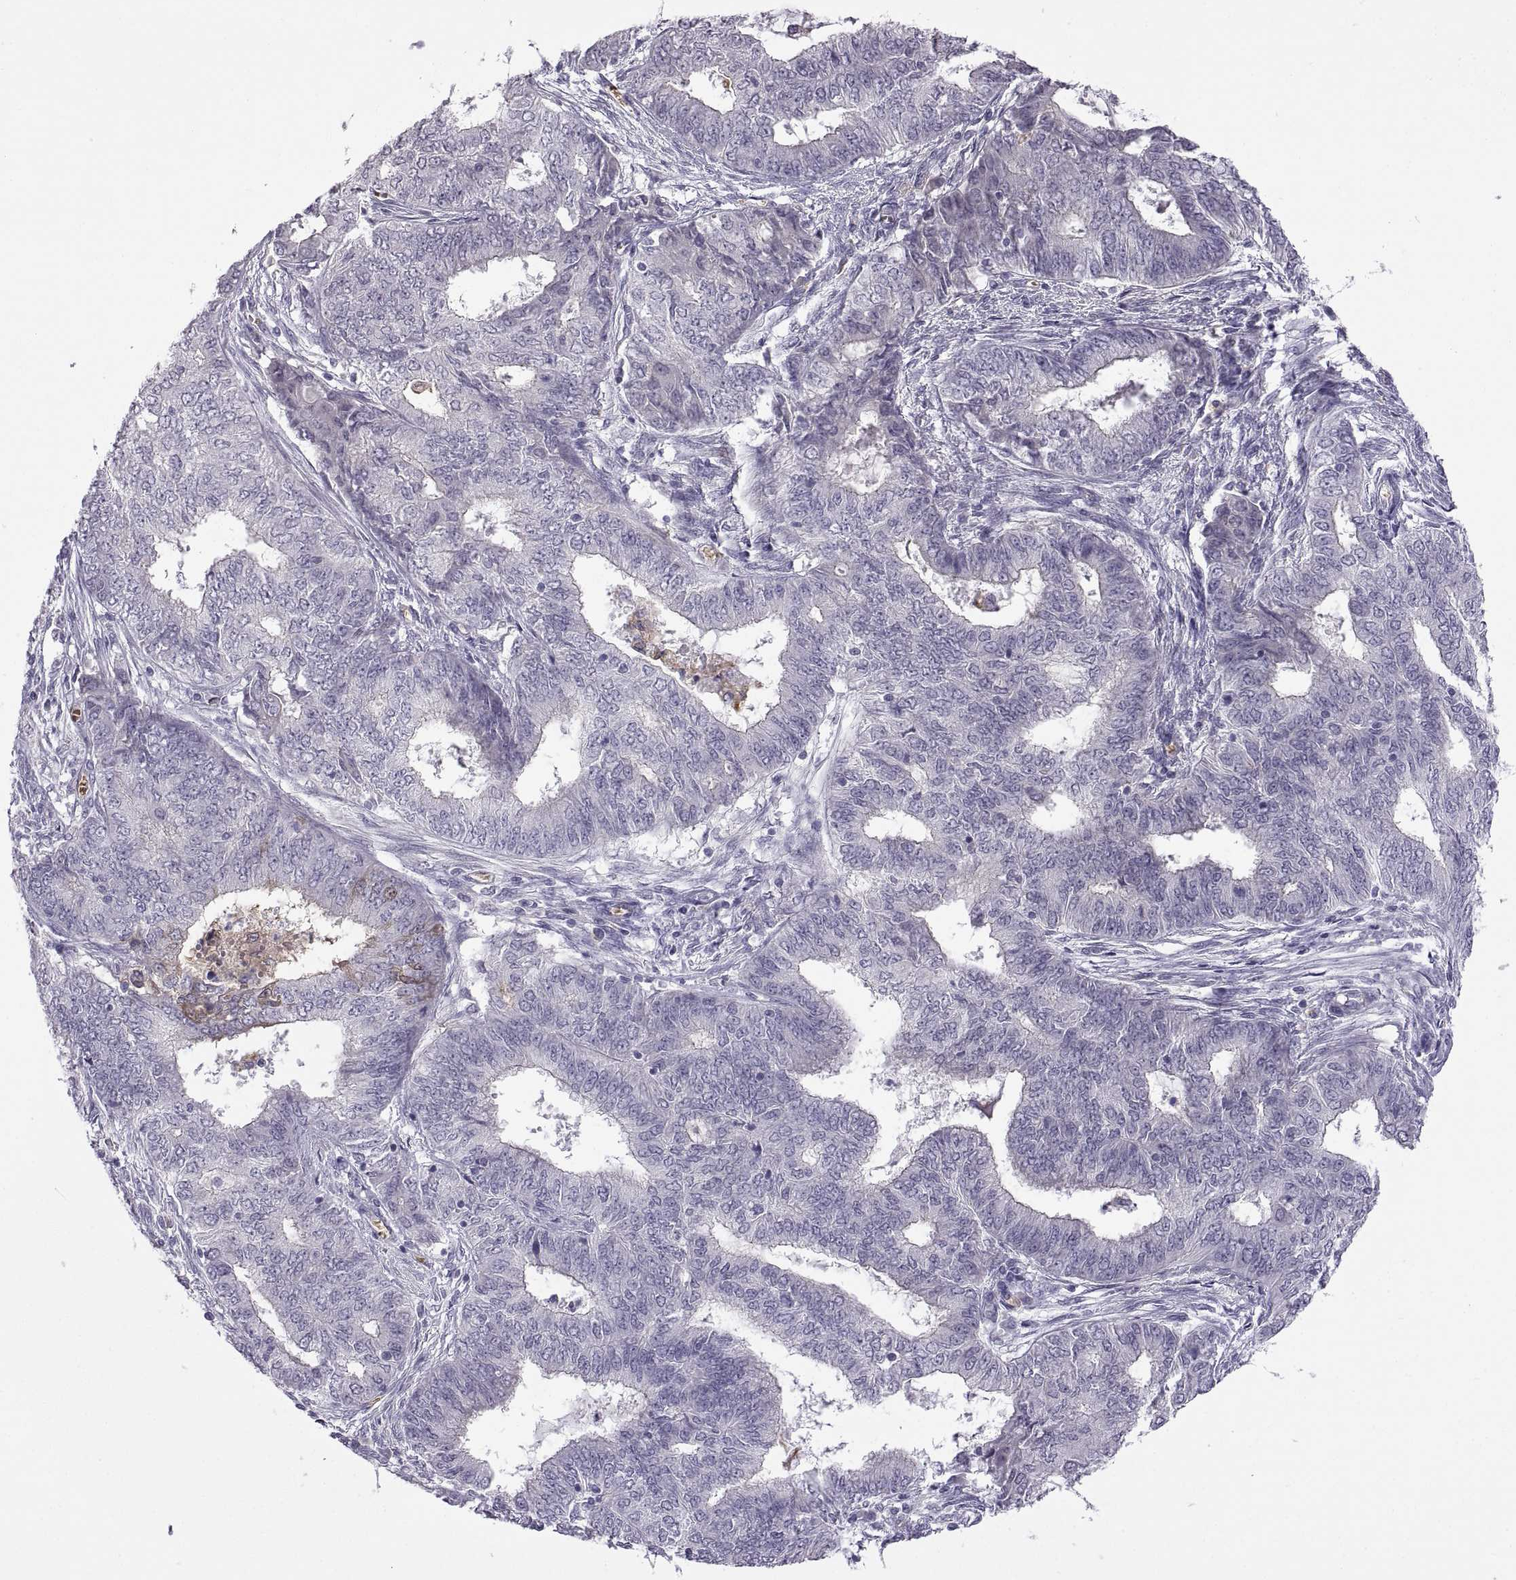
{"staining": {"intensity": "negative", "quantity": "none", "location": "none"}, "tissue": "endometrial cancer", "cell_type": "Tumor cells", "image_type": "cancer", "snomed": [{"axis": "morphology", "description": "Adenocarcinoma, NOS"}, {"axis": "topography", "description": "Endometrium"}], "caption": "Tumor cells are negative for protein expression in human endometrial adenocarcinoma.", "gene": "MEIOC", "patient": {"sex": "female", "age": 62}}